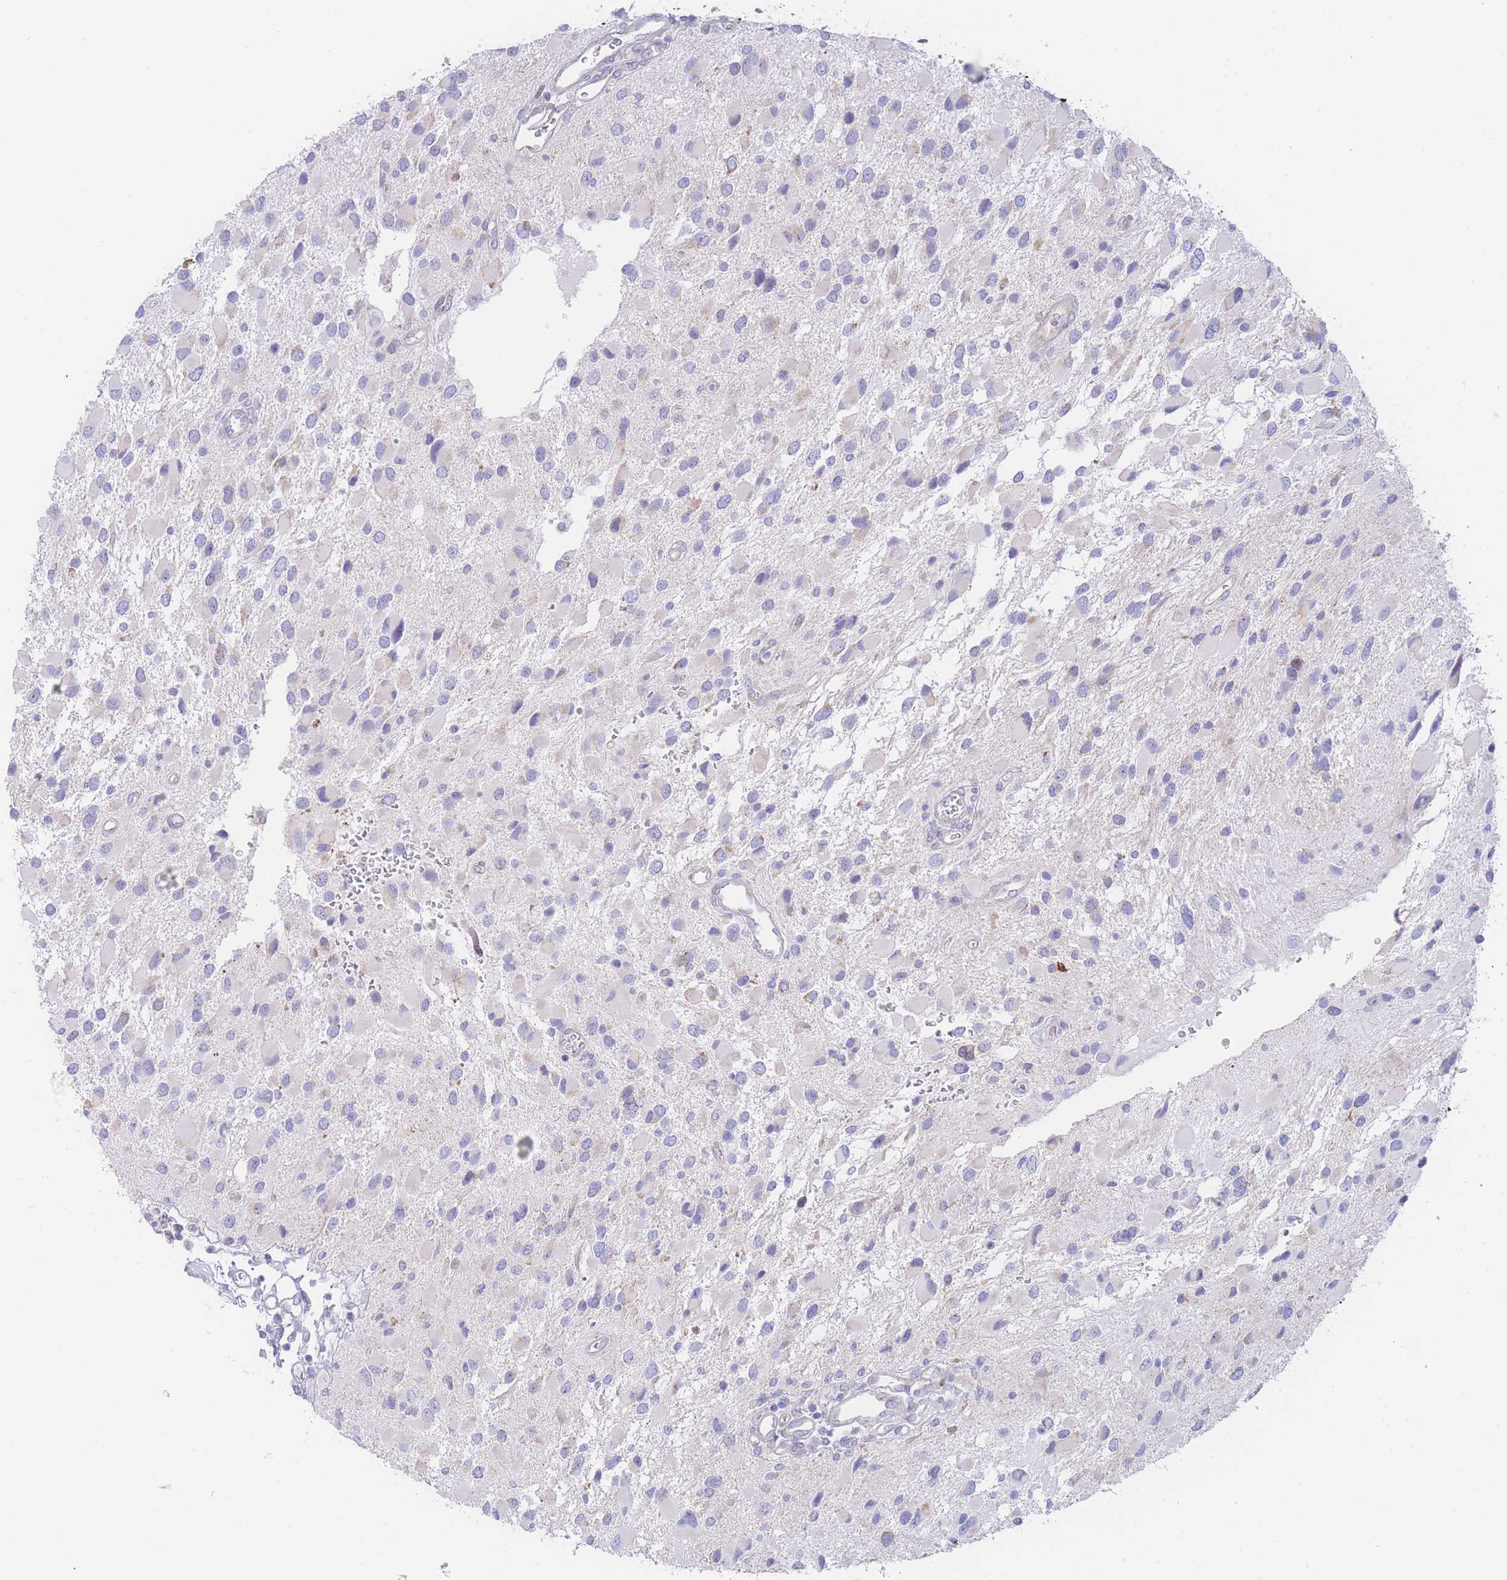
{"staining": {"intensity": "negative", "quantity": "none", "location": "none"}, "tissue": "glioma", "cell_type": "Tumor cells", "image_type": "cancer", "snomed": [{"axis": "morphology", "description": "Glioma, malignant, High grade"}, {"axis": "topography", "description": "Brain"}], "caption": "Immunohistochemical staining of human malignant glioma (high-grade) shows no significant expression in tumor cells.", "gene": "GPAM", "patient": {"sex": "male", "age": 53}}